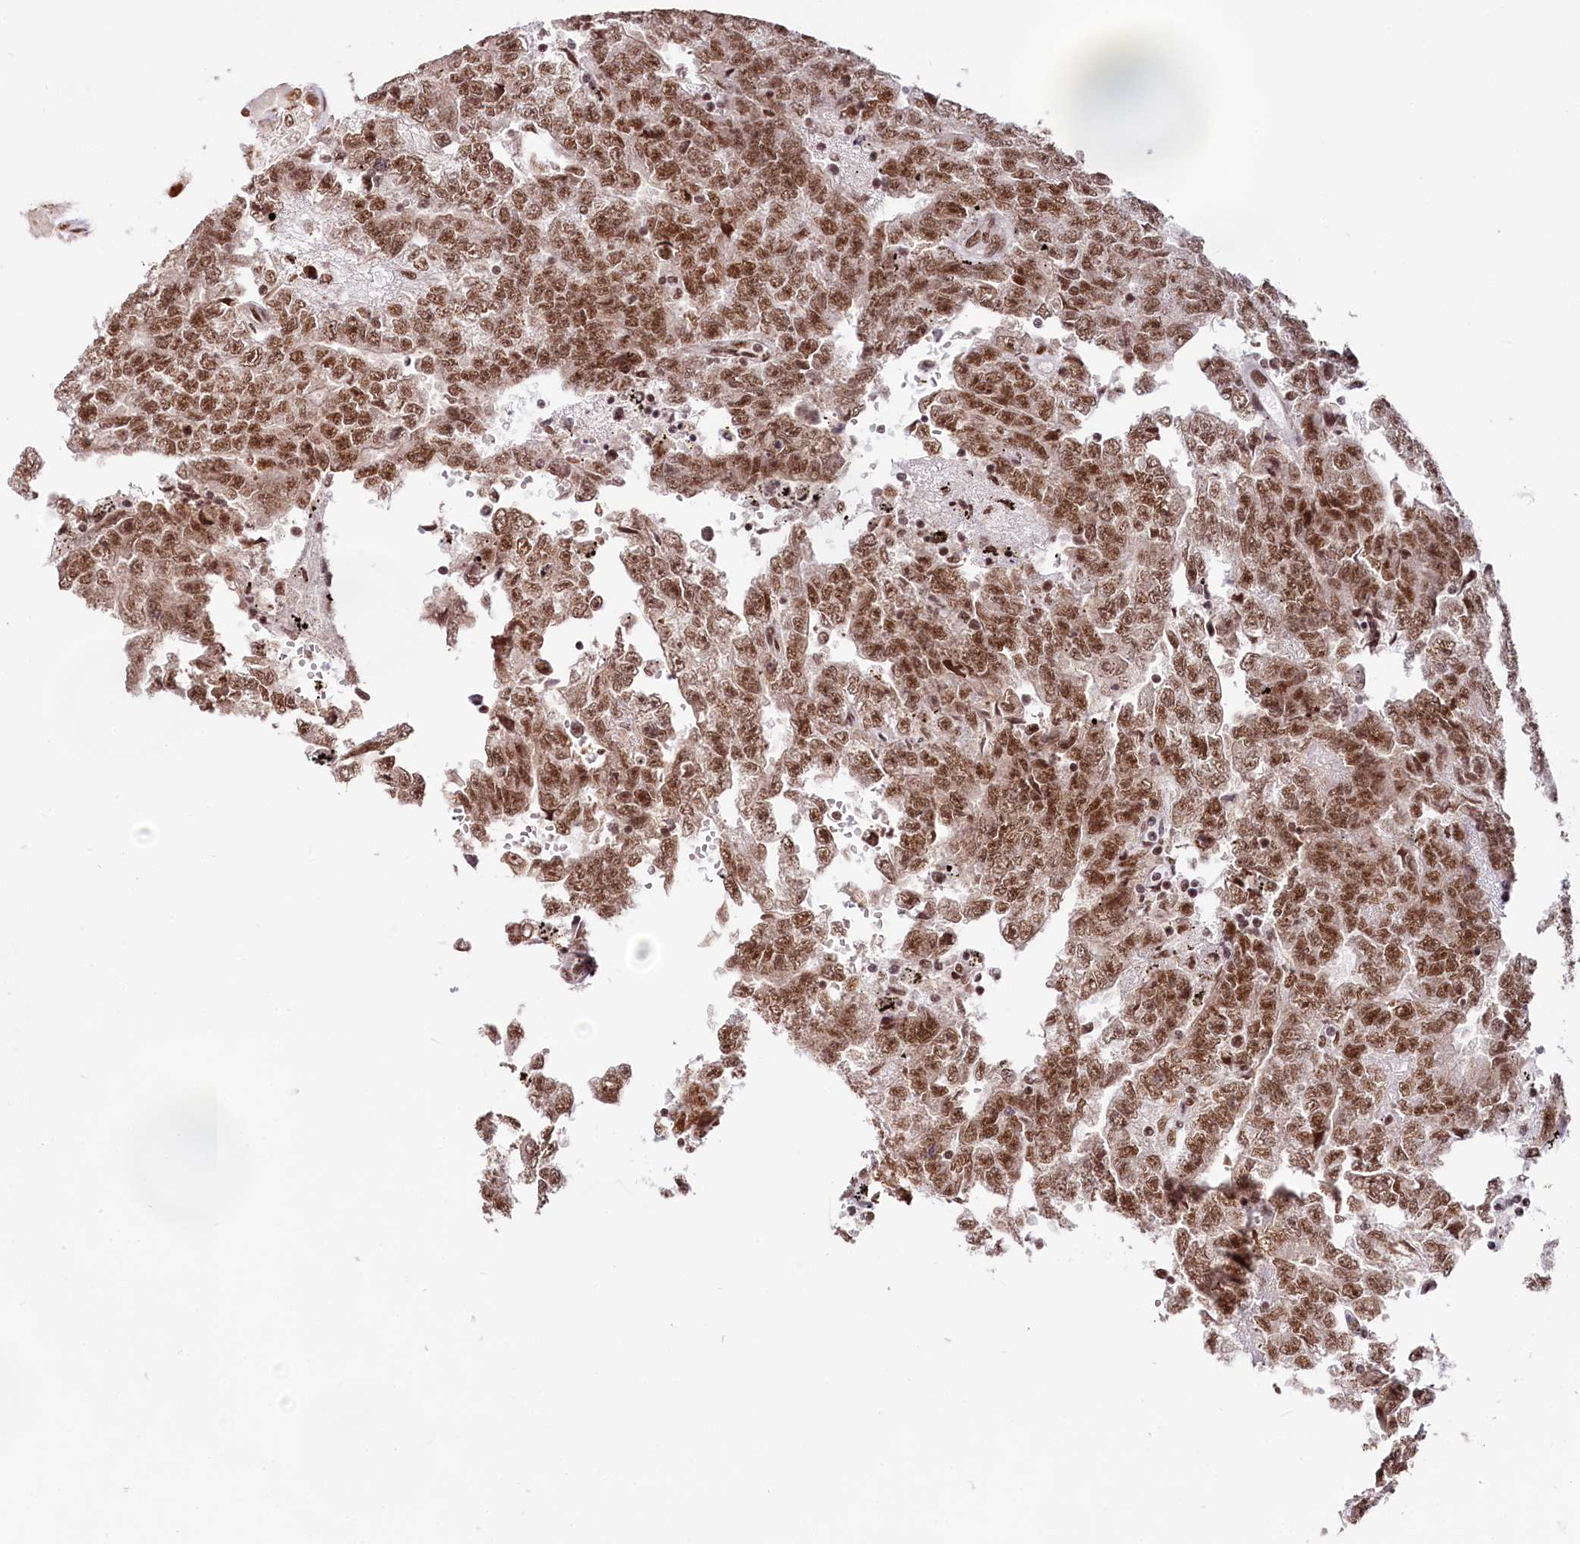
{"staining": {"intensity": "moderate", "quantity": ">75%", "location": "nuclear"}, "tissue": "testis cancer", "cell_type": "Tumor cells", "image_type": "cancer", "snomed": [{"axis": "morphology", "description": "Carcinoma, Embryonal, NOS"}, {"axis": "topography", "description": "Testis"}], "caption": "This is a histology image of IHC staining of testis cancer, which shows moderate positivity in the nuclear of tumor cells.", "gene": "HIRA", "patient": {"sex": "male", "age": 25}}